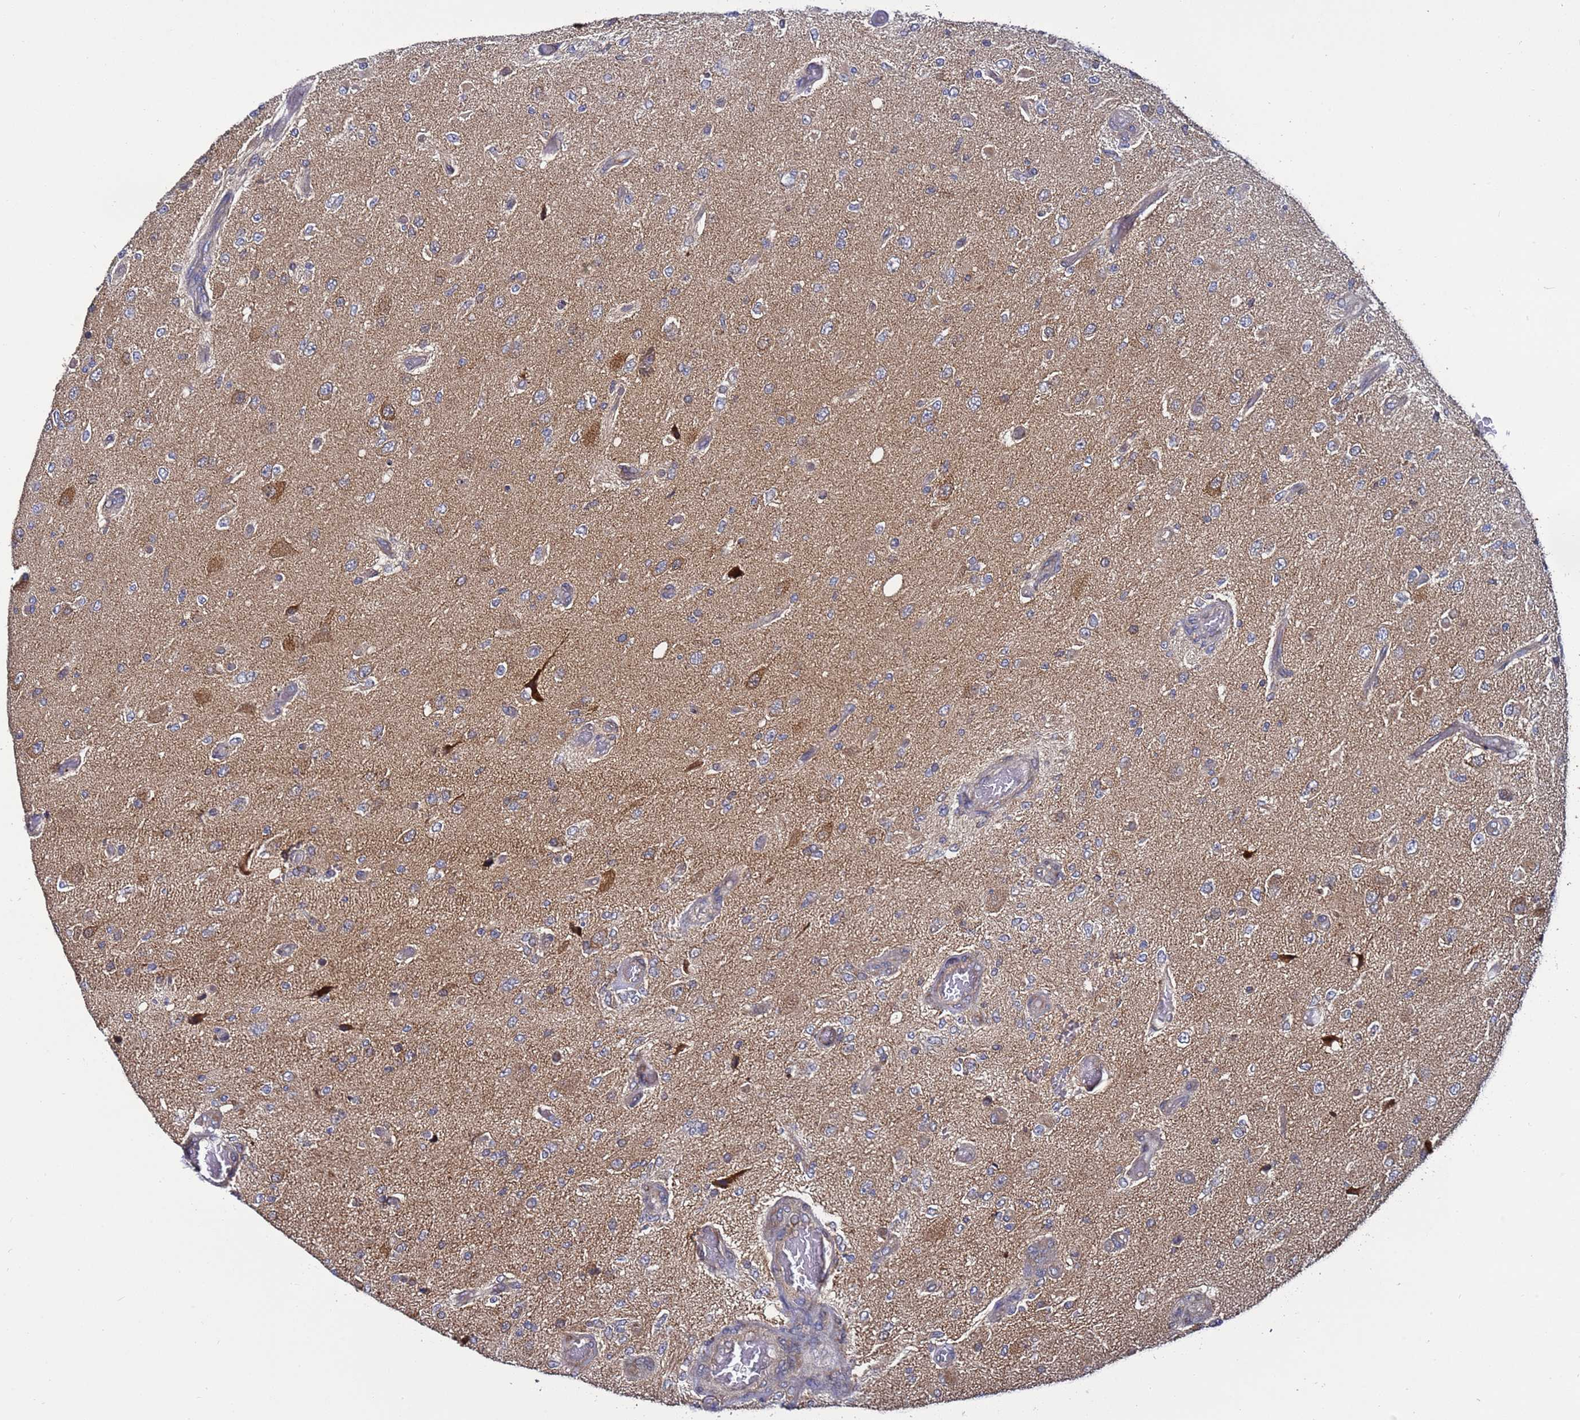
{"staining": {"intensity": "negative", "quantity": "none", "location": "none"}, "tissue": "glioma", "cell_type": "Tumor cells", "image_type": "cancer", "snomed": [{"axis": "morphology", "description": "Normal tissue, NOS"}, {"axis": "morphology", "description": "Glioma, malignant, High grade"}, {"axis": "topography", "description": "Cerebral cortex"}], "caption": "Glioma was stained to show a protein in brown. There is no significant staining in tumor cells.", "gene": "TMEM176B", "patient": {"sex": "male", "age": 77}}